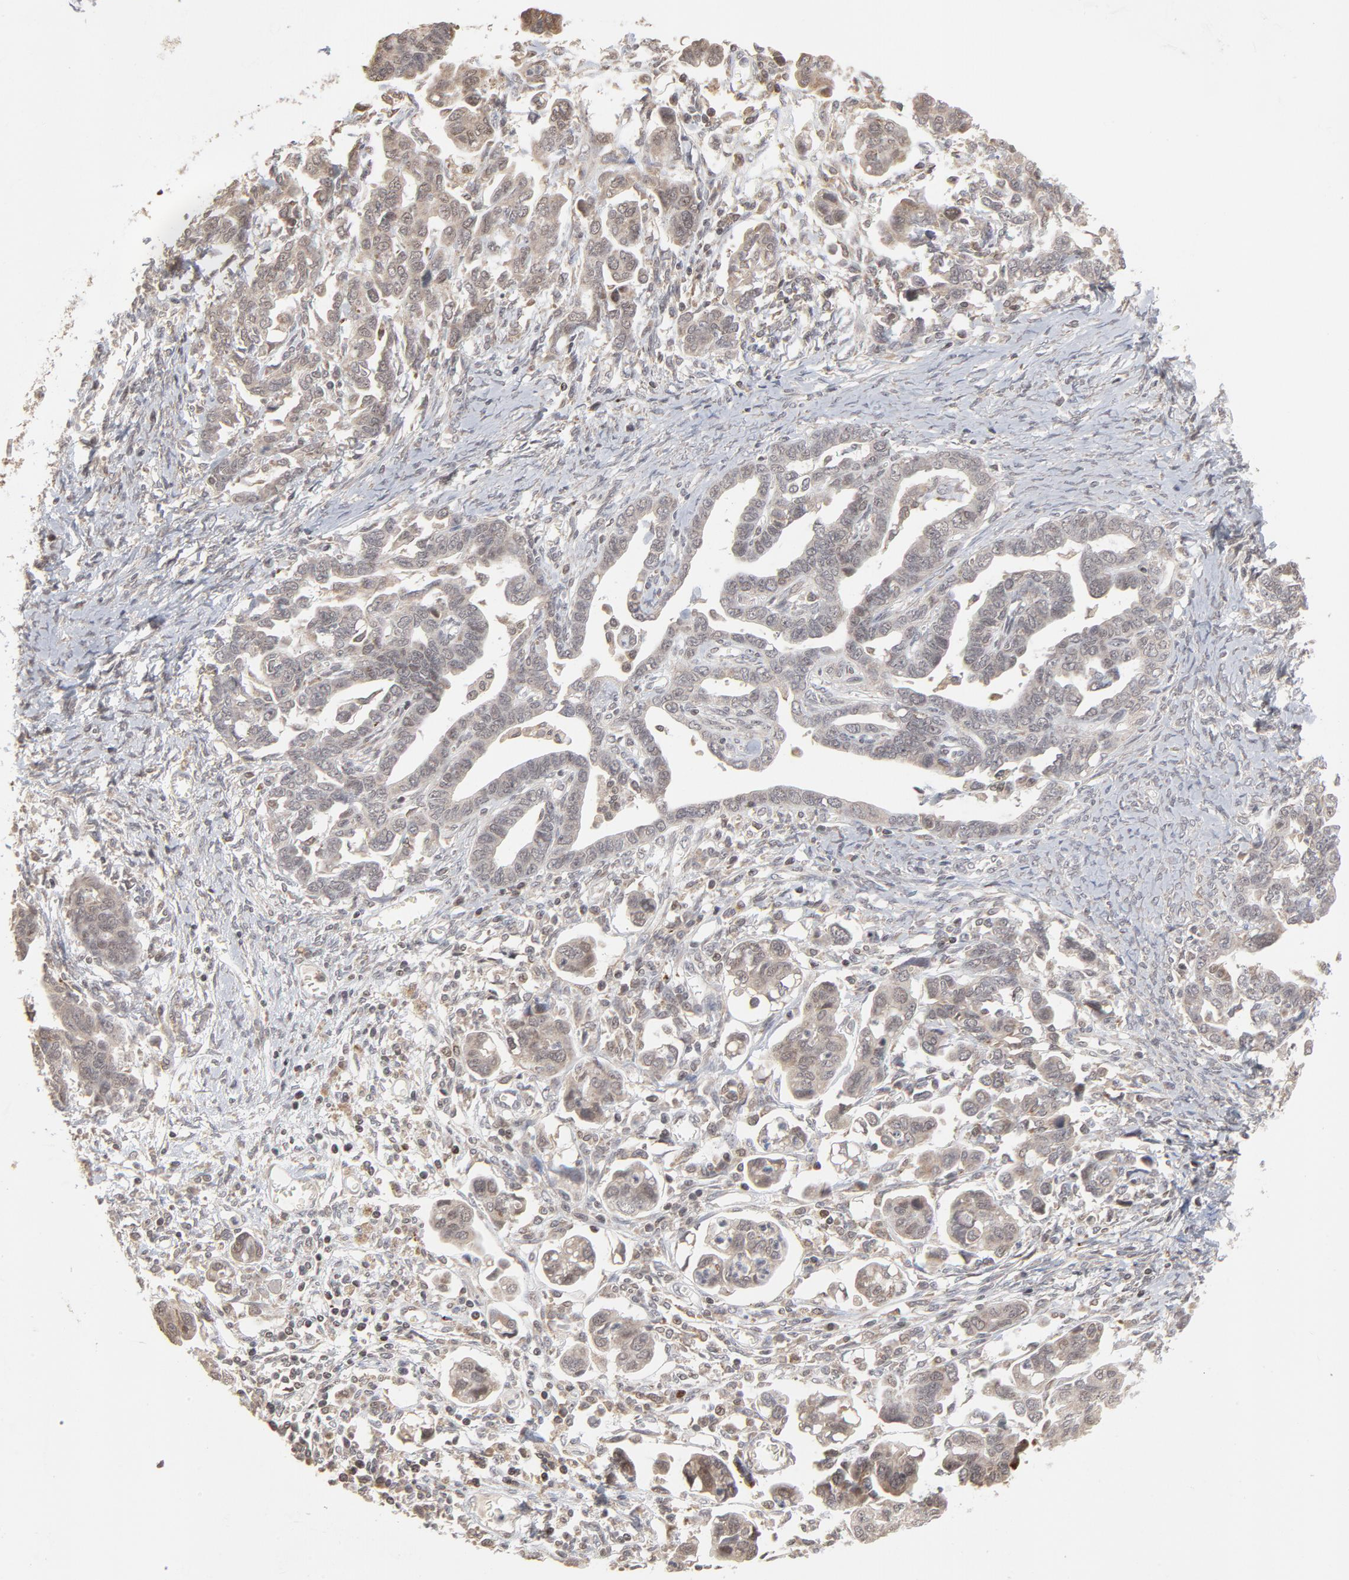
{"staining": {"intensity": "weak", "quantity": "<25%", "location": "cytoplasmic/membranous"}, "tissue": "ovarian cancer", "cell_type": "Tumor cells", "image_type": "cancer", "snomed": [{"axis": "morphology", "description": "Cystadenocarcinoma, serous, NOS"}, {"axis": "topography", "description": "Ovary"}], "caption": "Tumor cells show no significant protein staining in ovarian cancer (serous cystadenocarcinoma). Nuclei are stained in blue.", "gene": "ARIH1", "patient": {"sex": "female", "age": 69}}